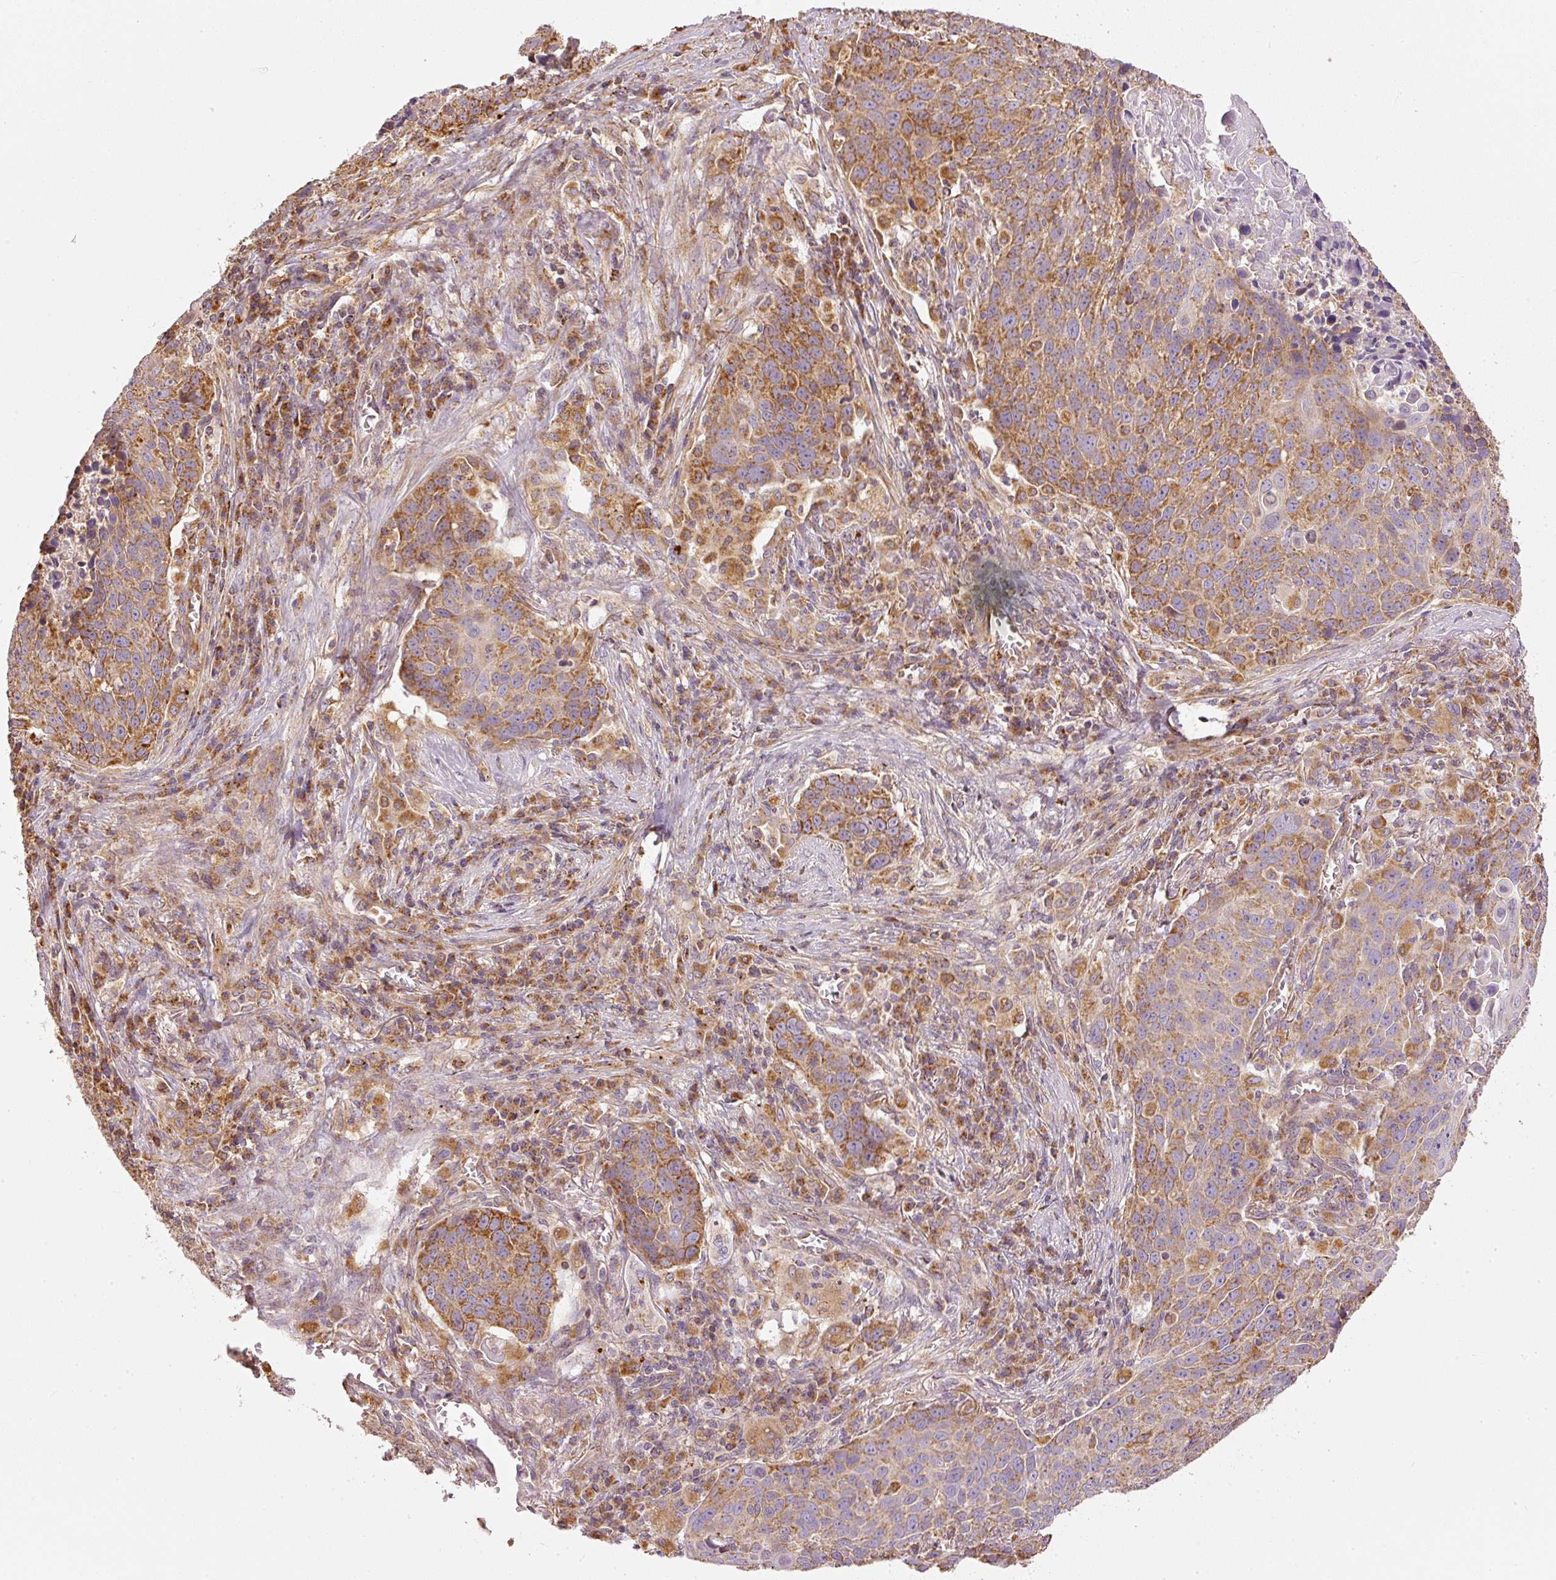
{"staining": {"intensity": "moderate", "quantity": "25%-75%", "location": "cytoplasmic/membranous"}, "tissue": "lung cancer", "cell_type": "Tumor cells", "image_type": "cancer", "snomed": [{"axis": "morphology", "description": "Squamous cell carcinoma, NOS"}, {"axis": "topography", "description": "Lung"}], "caption": "Moderate cytoplasmic/membranous protein positivity is appreciated in approximately 25%-75% of tumor cells in squamous cell carcinoma (lung).", "gene": "MTHFD1L", "patient": {"sex": "male", "age": 78}}